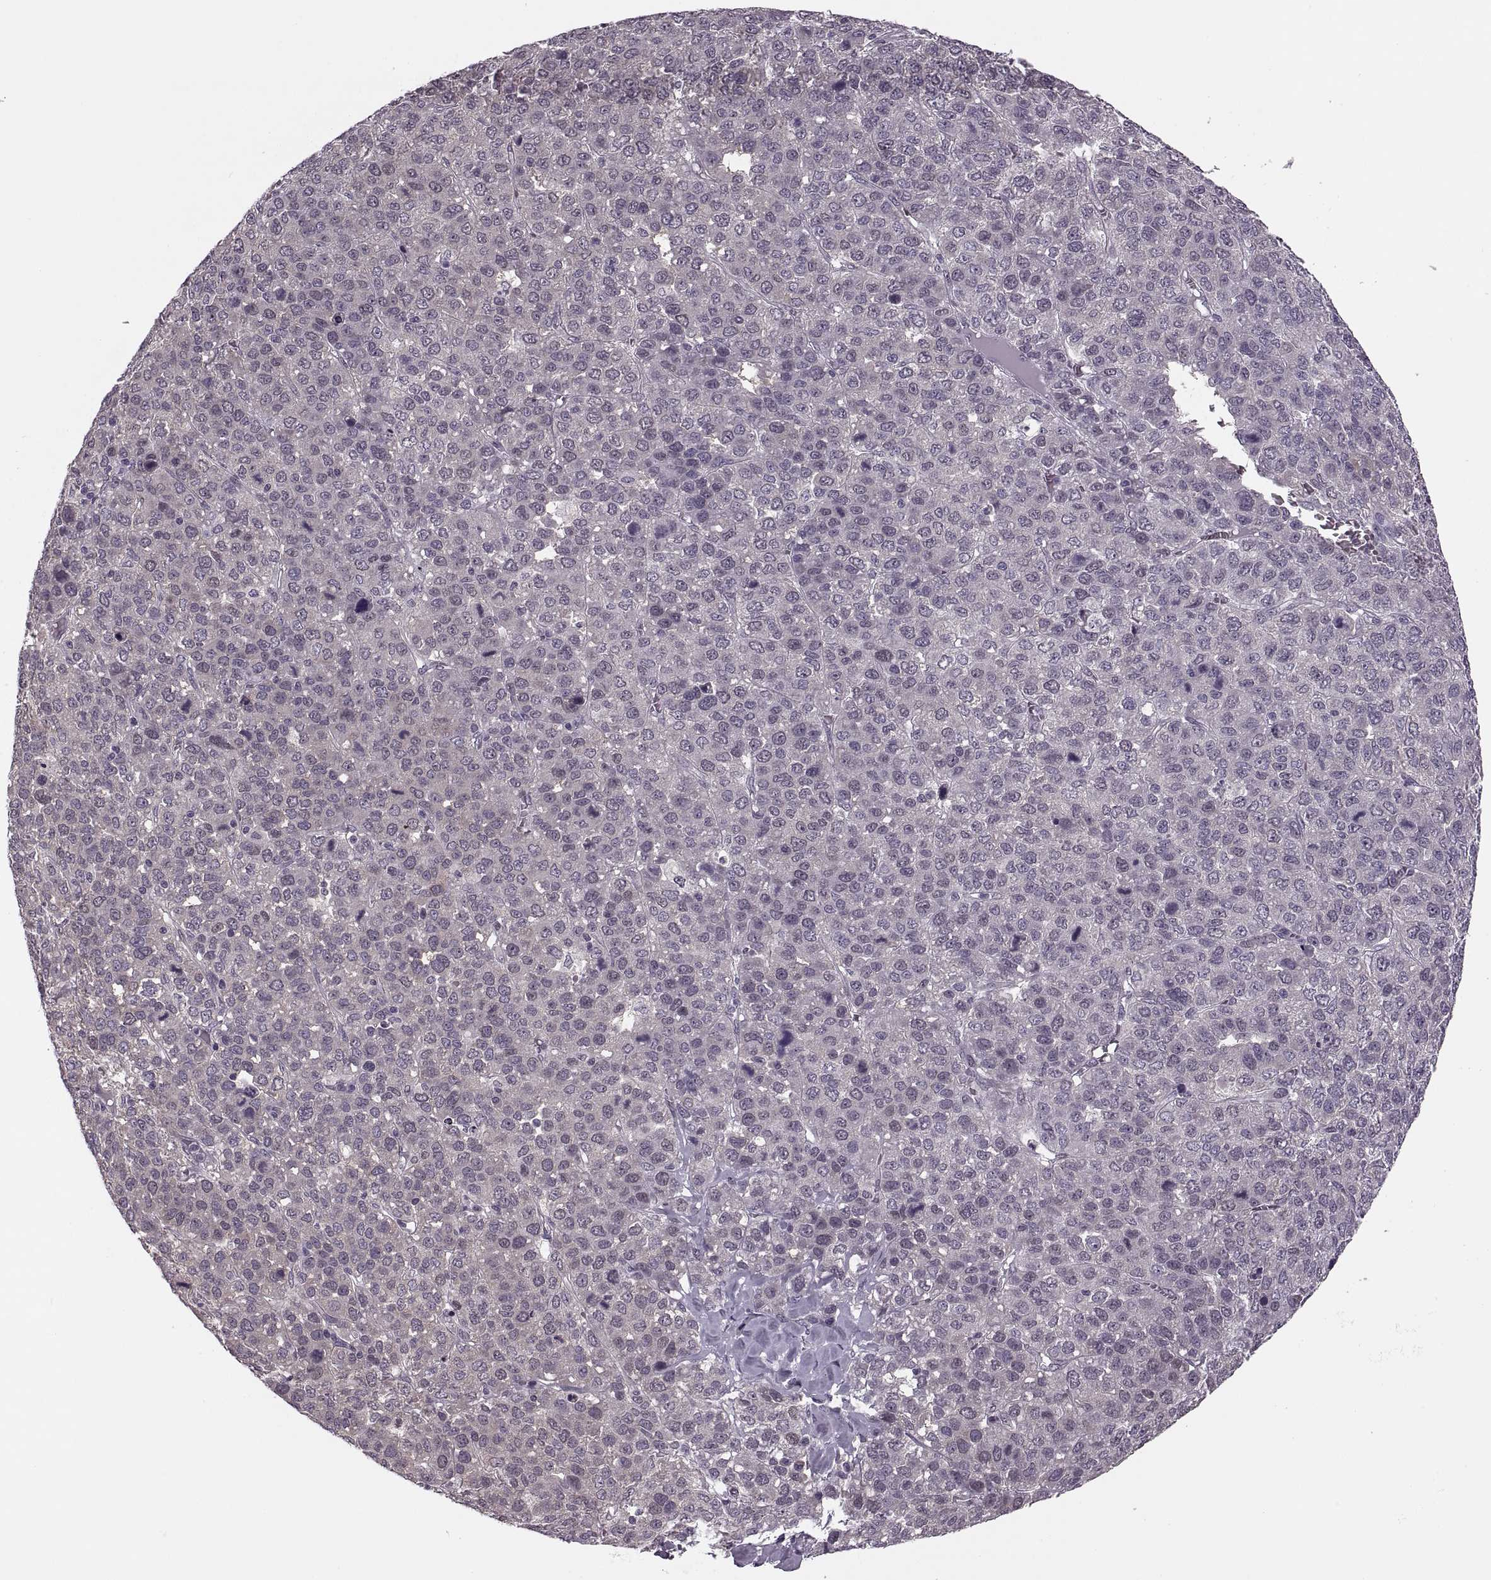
{"staining": {"intensity": "negative", "quantity": "none", "location": "none"}, "tissue": "liver cancer", "cell_type": "Tumor cells", "image_type": "cancer", "snomed": [{"axis": "morphology", "description": "Carcinoma, Hepatocellular, NOS"}, {"axis": "topography", "description": "Liver"}], "caption": "This is an immunohistochemistry photomicrograph of liver cancer. There is no expression in tumor cells.", "gene": "CACNA1F", "patient": {"sex": "male", "age": 69}}